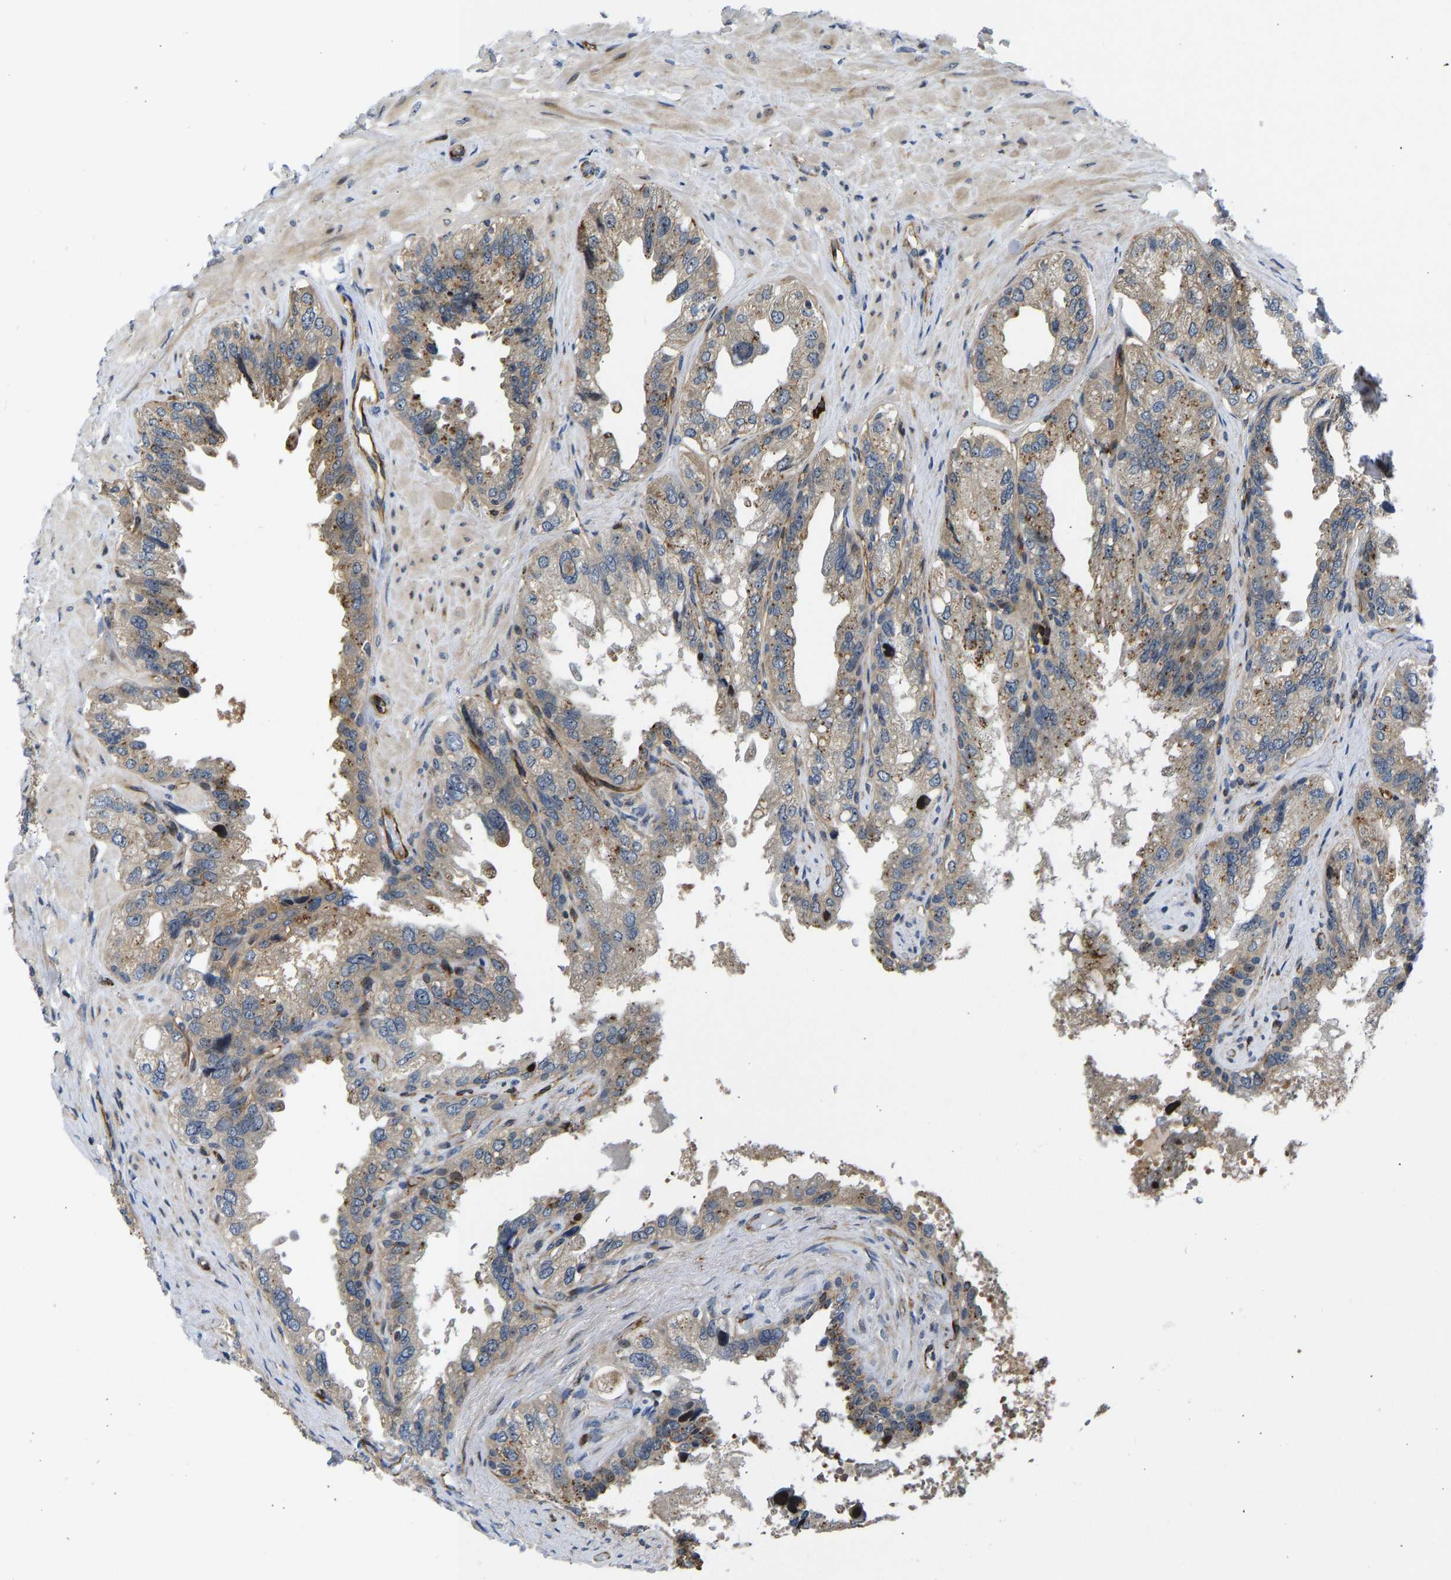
{"staining": {"intensity": "weak", "quantity": ">75%", "location": "cytoplasmic/membranous"}, "tissue": "seminal vesicle", "cell_type": "Glandular cells", "image_type": "normal", "snomed": [{"axis": "morphology", "description": "Normal tissue, NOS"}, {"axis": "topography", "description": "Seminal veicle"}], "caption": "Immunohistochemical staining of unremarkable seminal vesicle displays weak cytoplasmic/membranous protein expression in approximately >75% of glandular cells. (Brightfield microscopy of DAB IHC at high magnification).", "gene": "RESF1", "patient": {"sex": "male", "age": 68}}